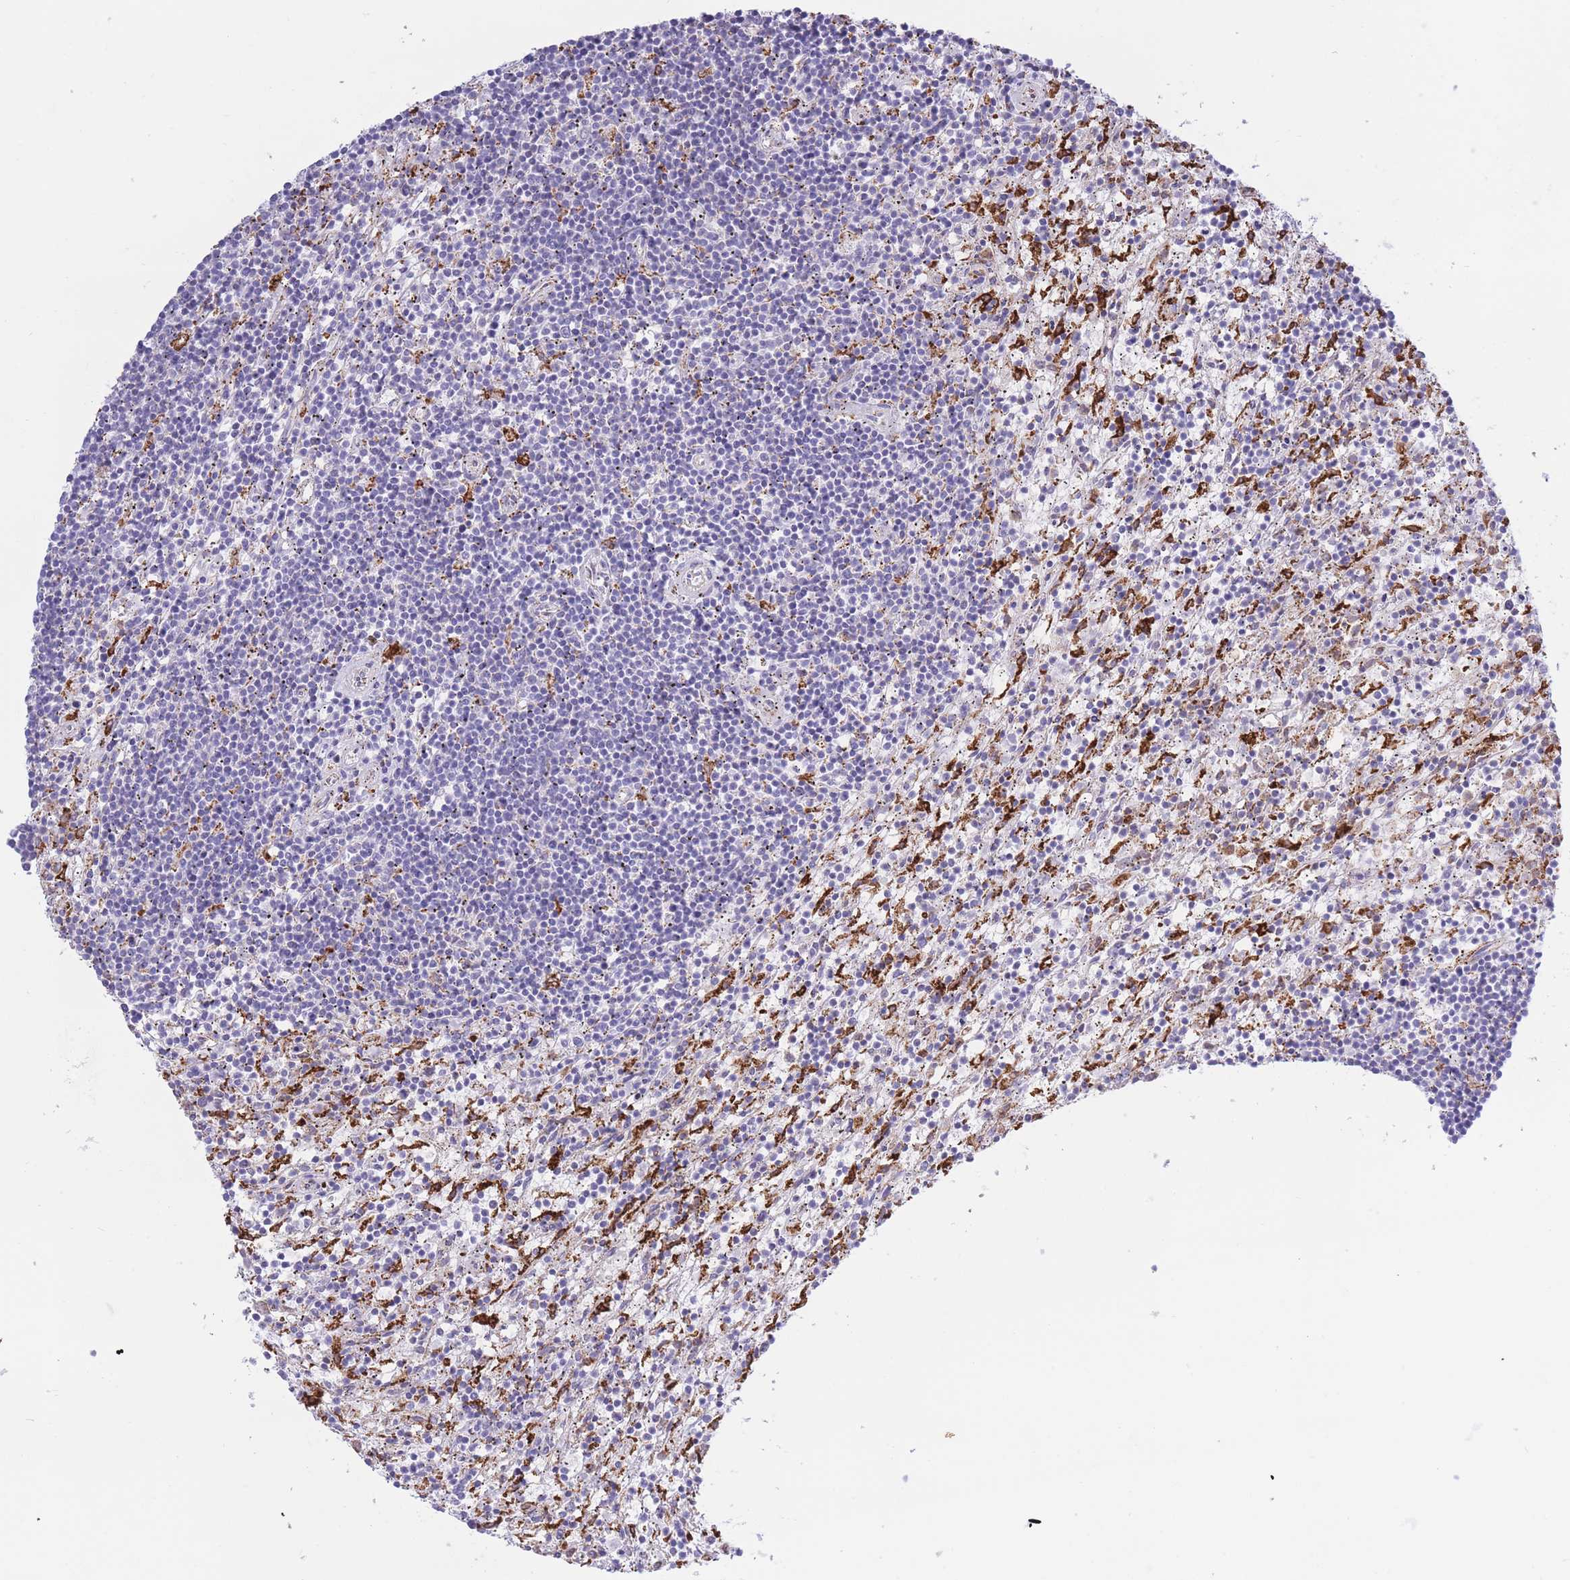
{"staining": {"intensity": "negative", "quantity": "none", "location": "none"}, "tissue": "lymphoma", "cell_type": "Tumor cells", "image_type": "cancer", "snomed": [{"axis": "morphology", "description": "Malignant lymphoma, non-Hodgkin's type, Low grade"}, {"axis": "topography", "description": "Spleen"}], "caption": "Immunohistochemistry (IHC) photomicrograph of neoplastic tissue: malignant lymphoma, non-Hodgkin's type (low-grade) stained with DAB (3,3'-diaminobenzidine) displays no significant protein positivity in tumor cells.", "gene": "MYDGF", "patient": {"sex": "male", "age": 76}}